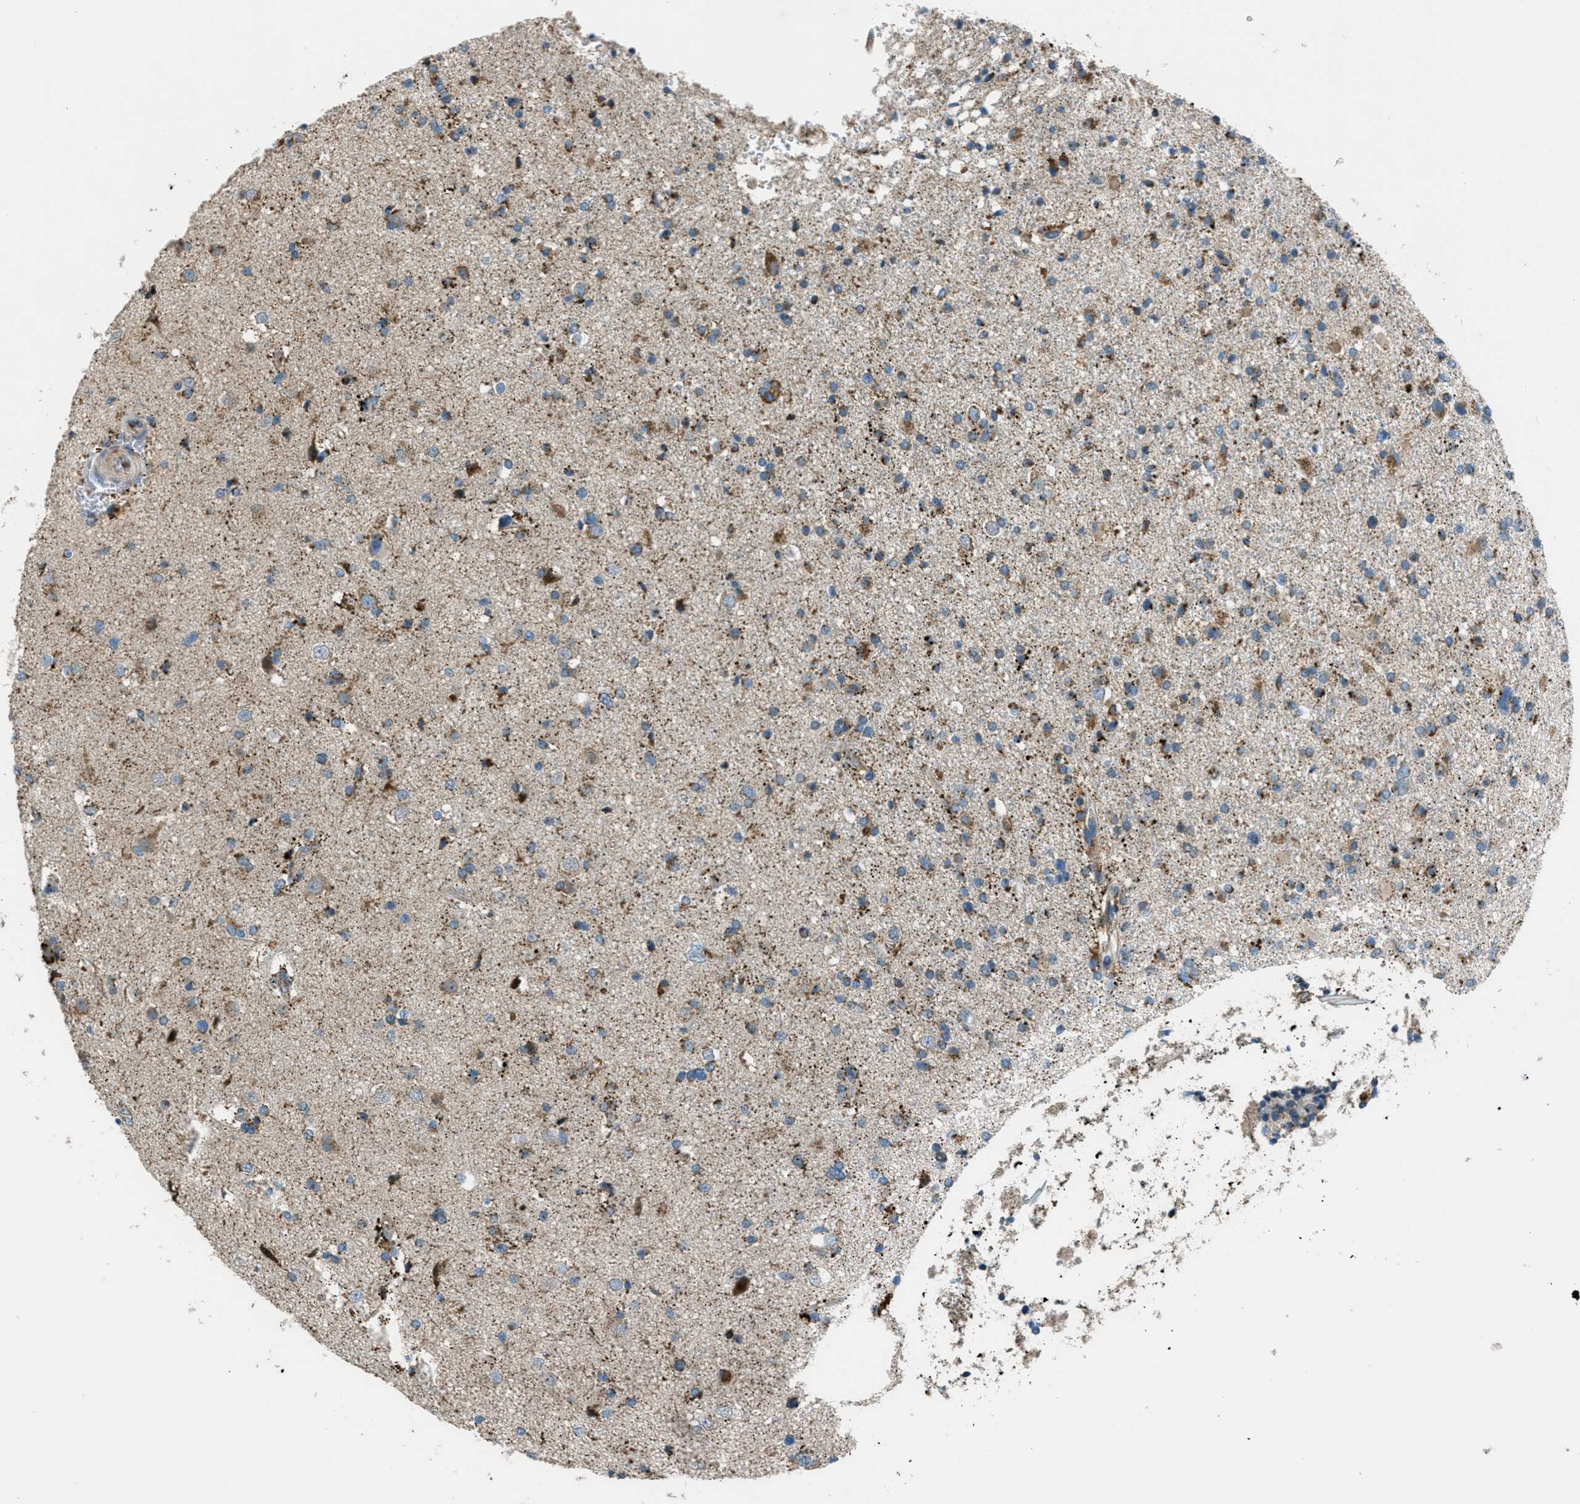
{"staining": {"intensity": "moderate", "quantity": ">75%", "location": "cytoplasmic/membranous"}, "tissue": "glioma", "cell_type": "Tumor cells", "image_type": "cancer", "snomed": [{"axis": "morphology", "description": "Glioma, malignant, High grade"}, {"axis": "topography", "description": "Brain"}], "caption": "DAB immunohistochemical staining of human glioma displays moderate cytoplasmic/membranous protein expression in approximately >75% of tumor cells. (DAB (3,3'-diaminobenzidine) = brown stain, brightfield microscopy at high magnification).", "gene": "BCKDK", "patient": {"sex": "male", "age": 33}}